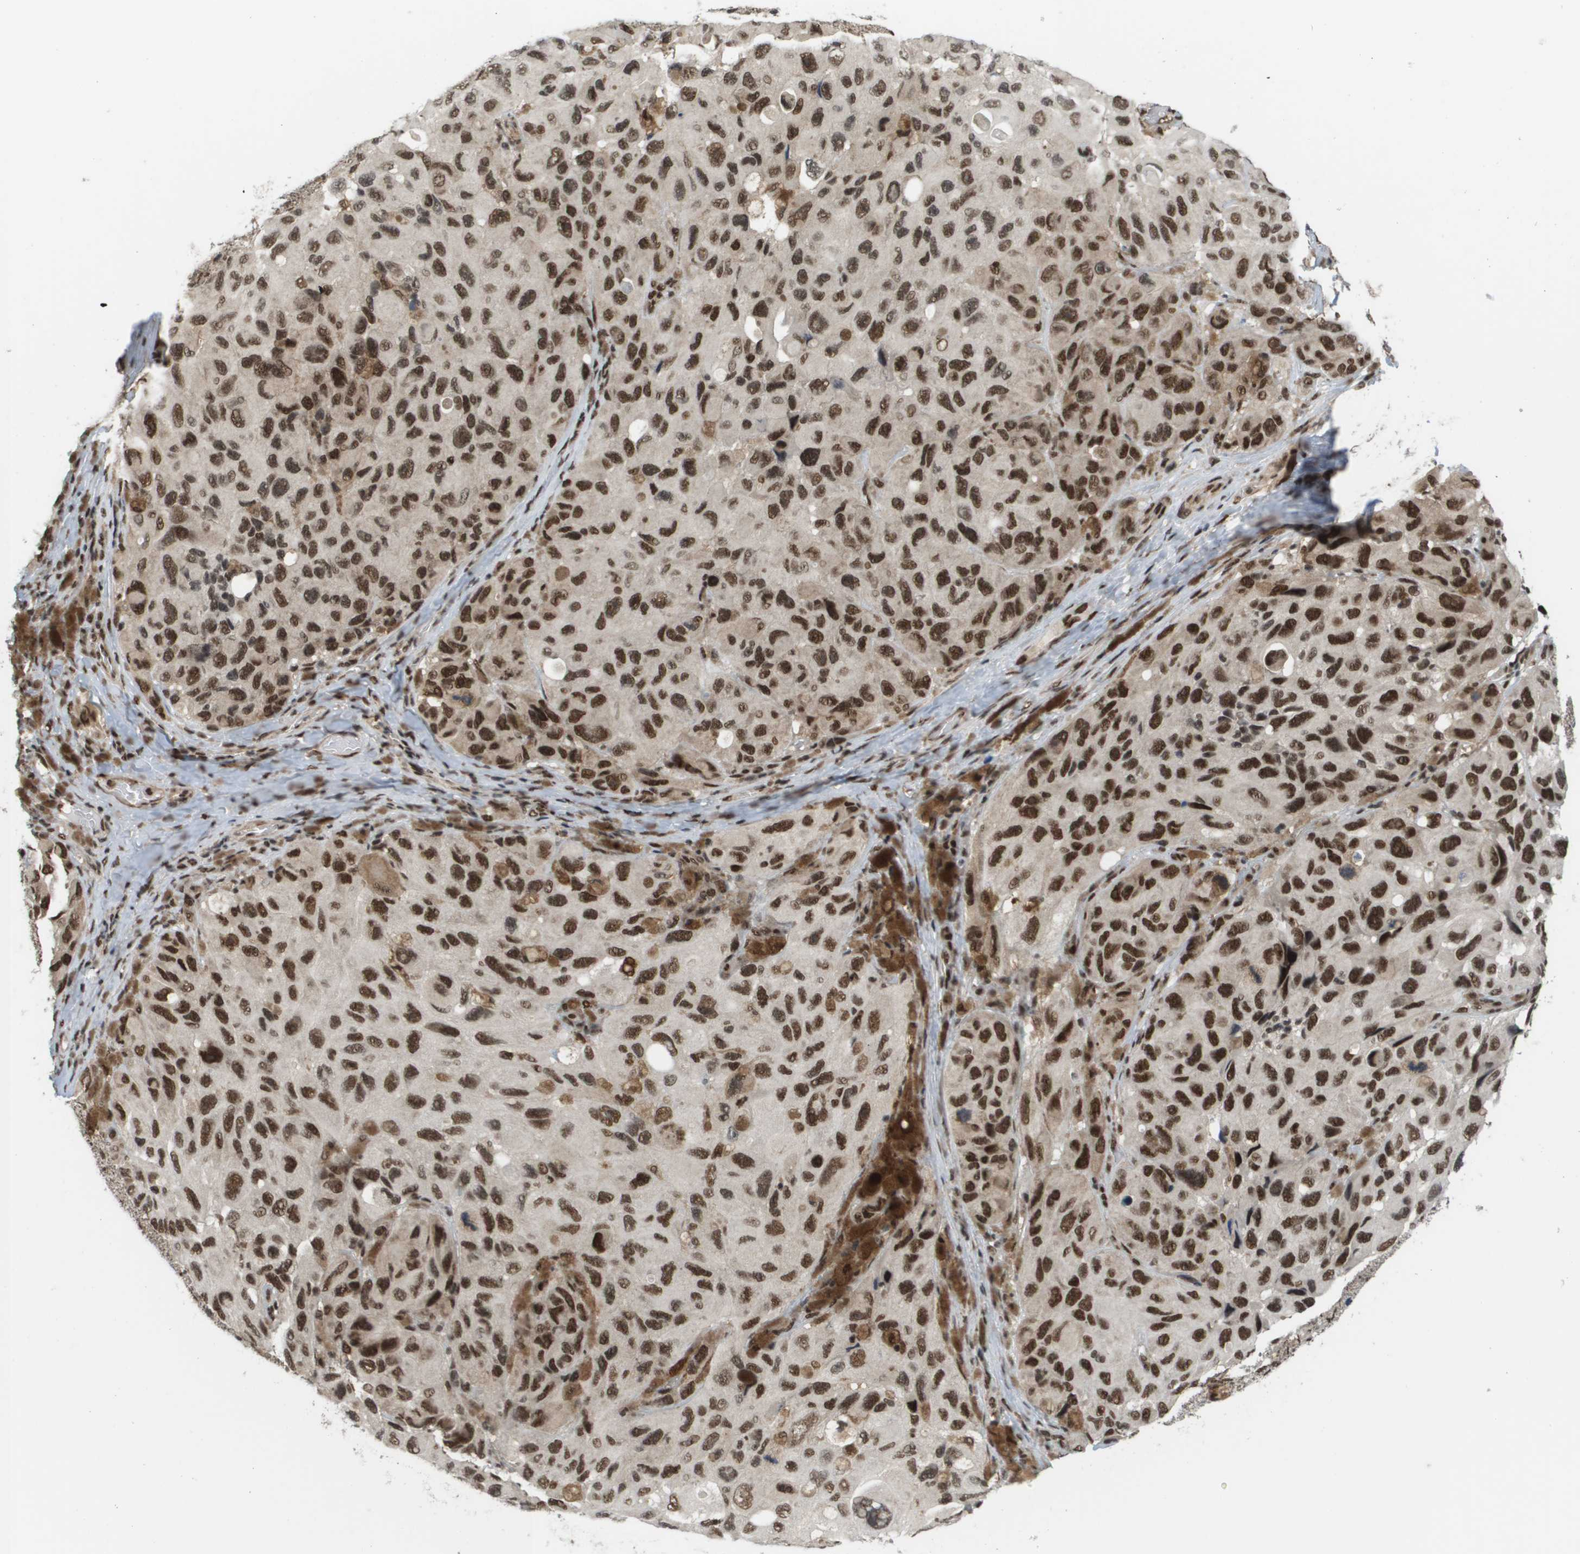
{"staining": {"intensity": "strong", "quantity": ">75%", "location": "nuclear"}, "tissue": "melanoma", "cell_type": "Tumor cells", "image_type": "cancer", "snomed": [{"axis": "morphology", "description": "Malignant melanoma, NOS"}, {"axis": "topography", "description": "Skin"}], "caption": "Melanoma was stained to show a protein in brown. There is high levels of strong nuclear positivity in approximately >75% of tumor cells.", "gene": "PRCC", "patient": {"sex": "female", "age": 73}}